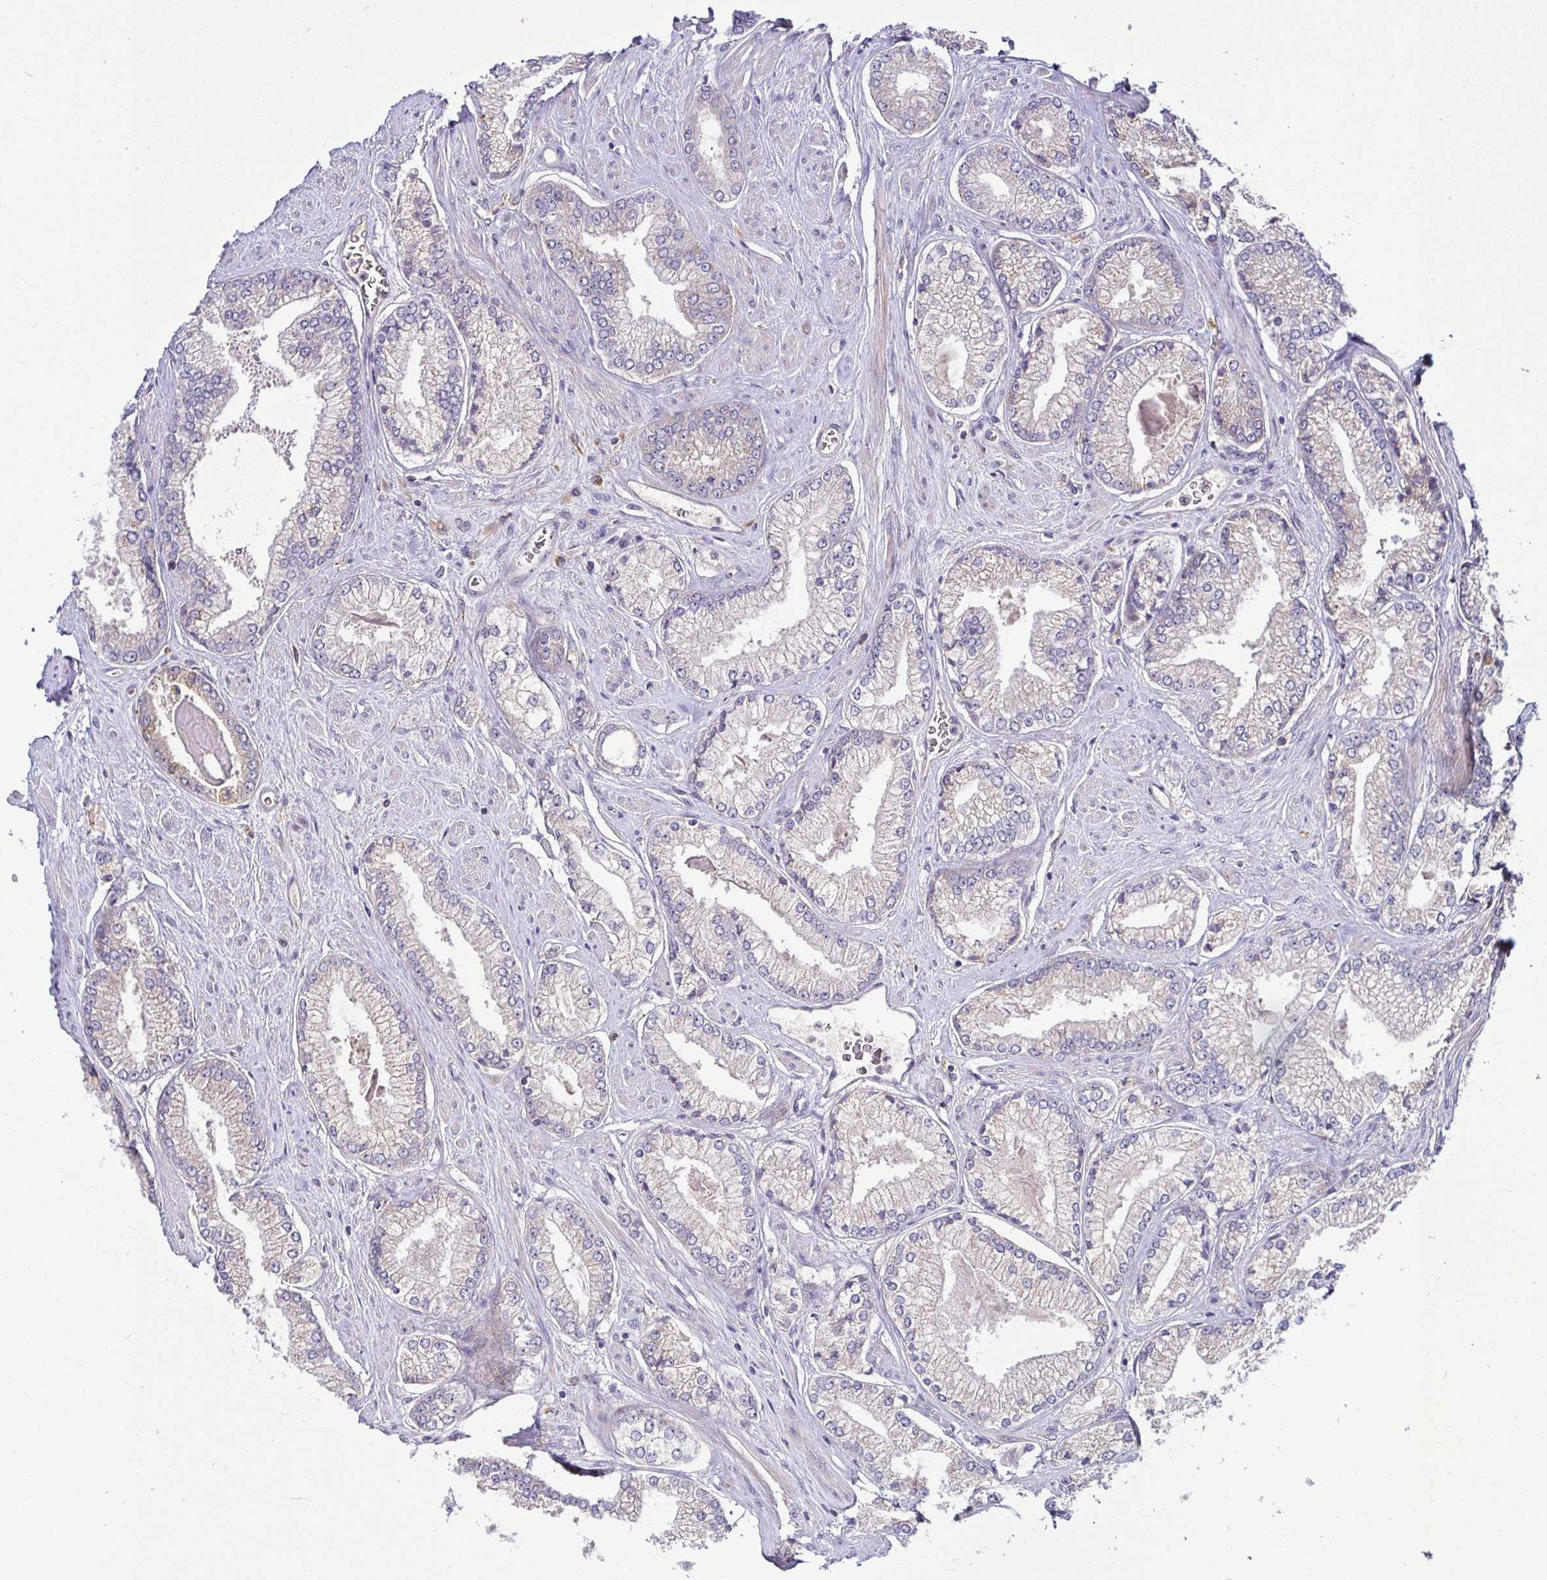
{"staining": {"intensity": "negative", "quantity": "none", "location": "none"}, "tissue": "prostate cancer", "cell_type": "Tumor cells", "image_type": "cancer", "snomed": [{"axis": "morphology", "description": "Adenocarcinoma, Low grade"}, {"axis": "topography", "description": "Prostate"}], "caption": "There is no significant staining in tumor cells of prostate cancer (adenocarcinoma (low-grade)).", "gene": "SNX8", "patient": {"sex": "male", "age": 67}}